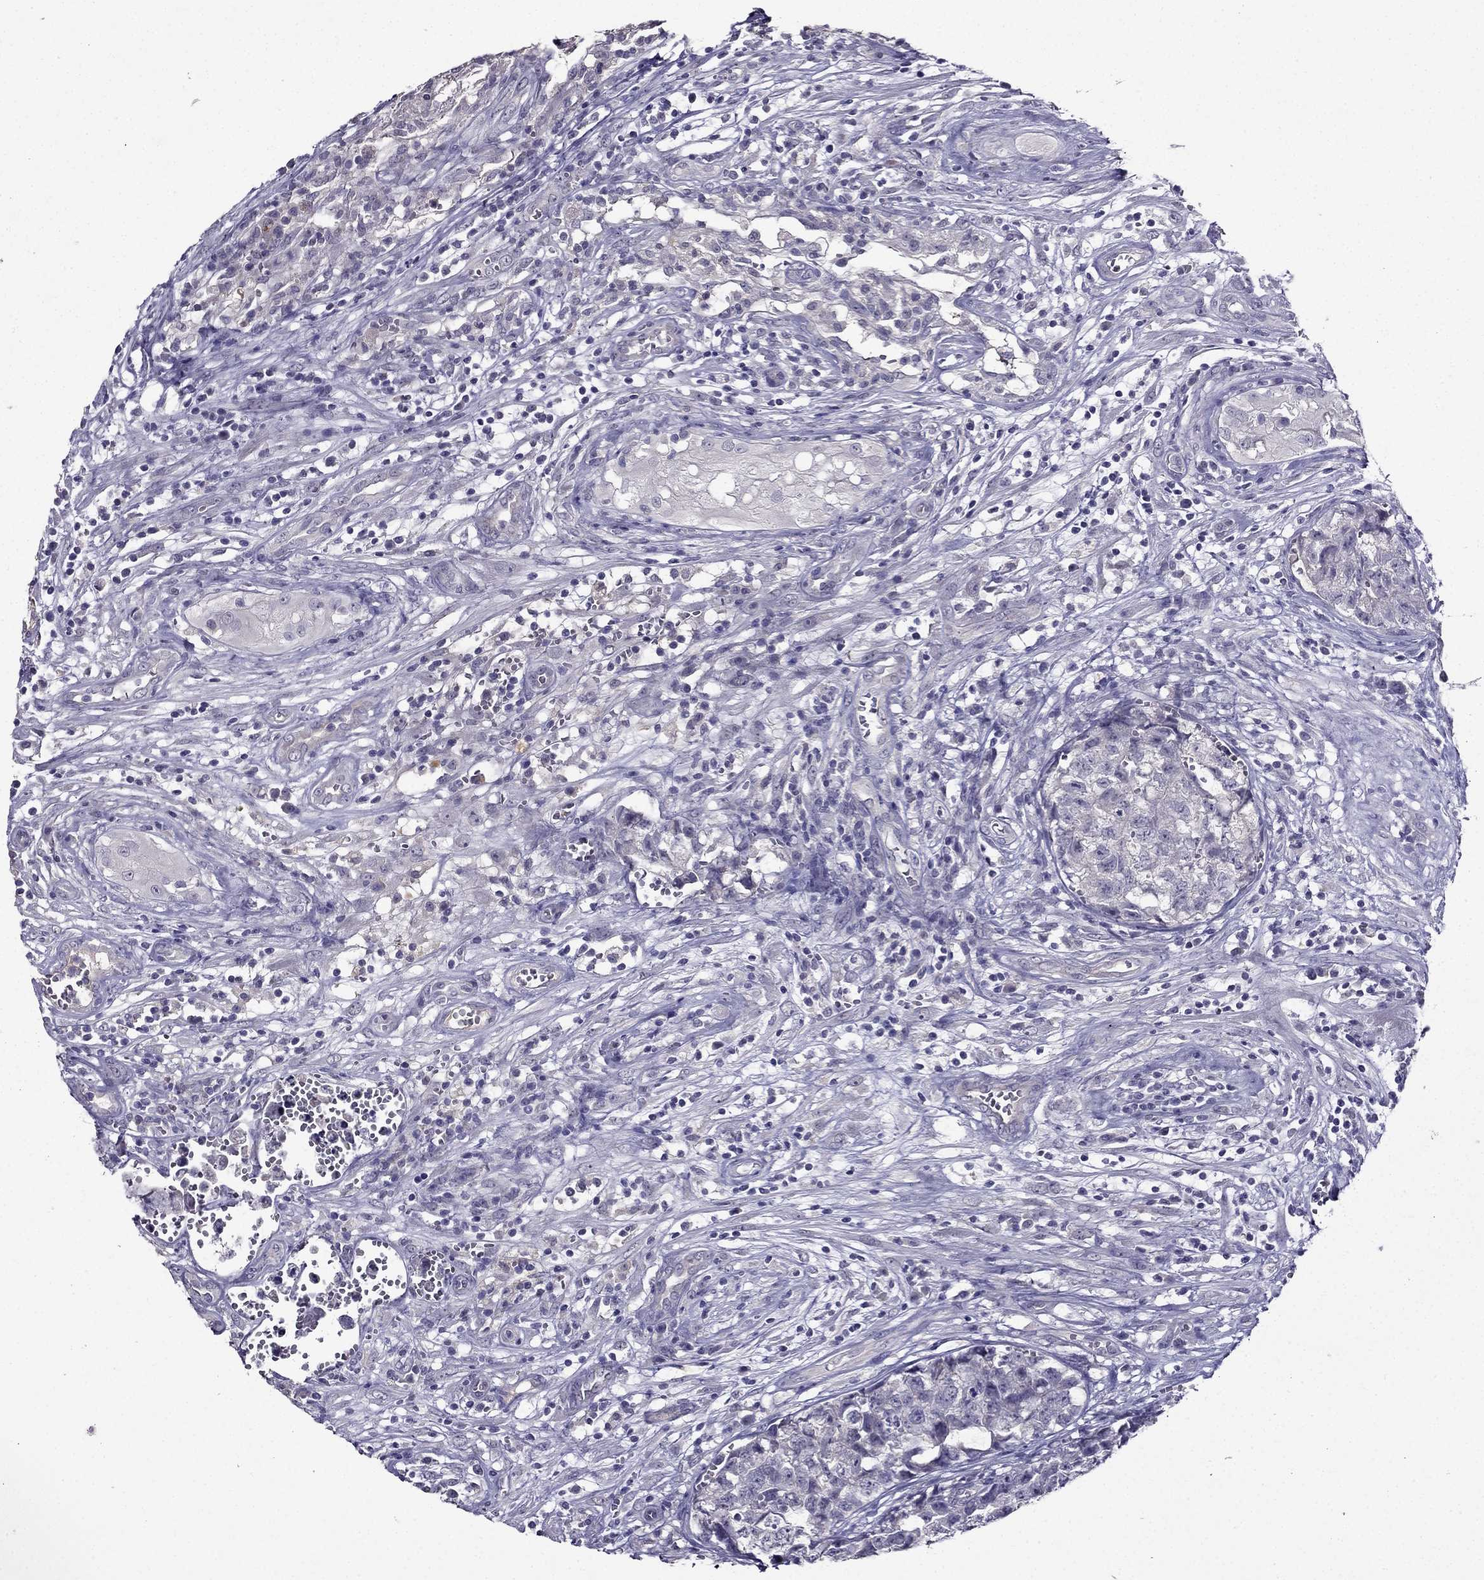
{"staining": {"intensity": "negative", "quantity": "none", "location": "none"}, "tissue": "testis cancer", "cell_type": "Tumor cells", "image_type": "cancer", "snomed": [{"axis": "morphology", "description": "Seminoma, NOS"}, {"axis": "morphology", "description": "Carcinoma, Embryonal, NOS"}, {"axis": "topography", "description": "Testis"}], "caption": "Tumor cells show no significant protein staining in testis embryonal carcinoma.", "gene": "DUSP15", "patient": {"sex": "male", "age": 22}}